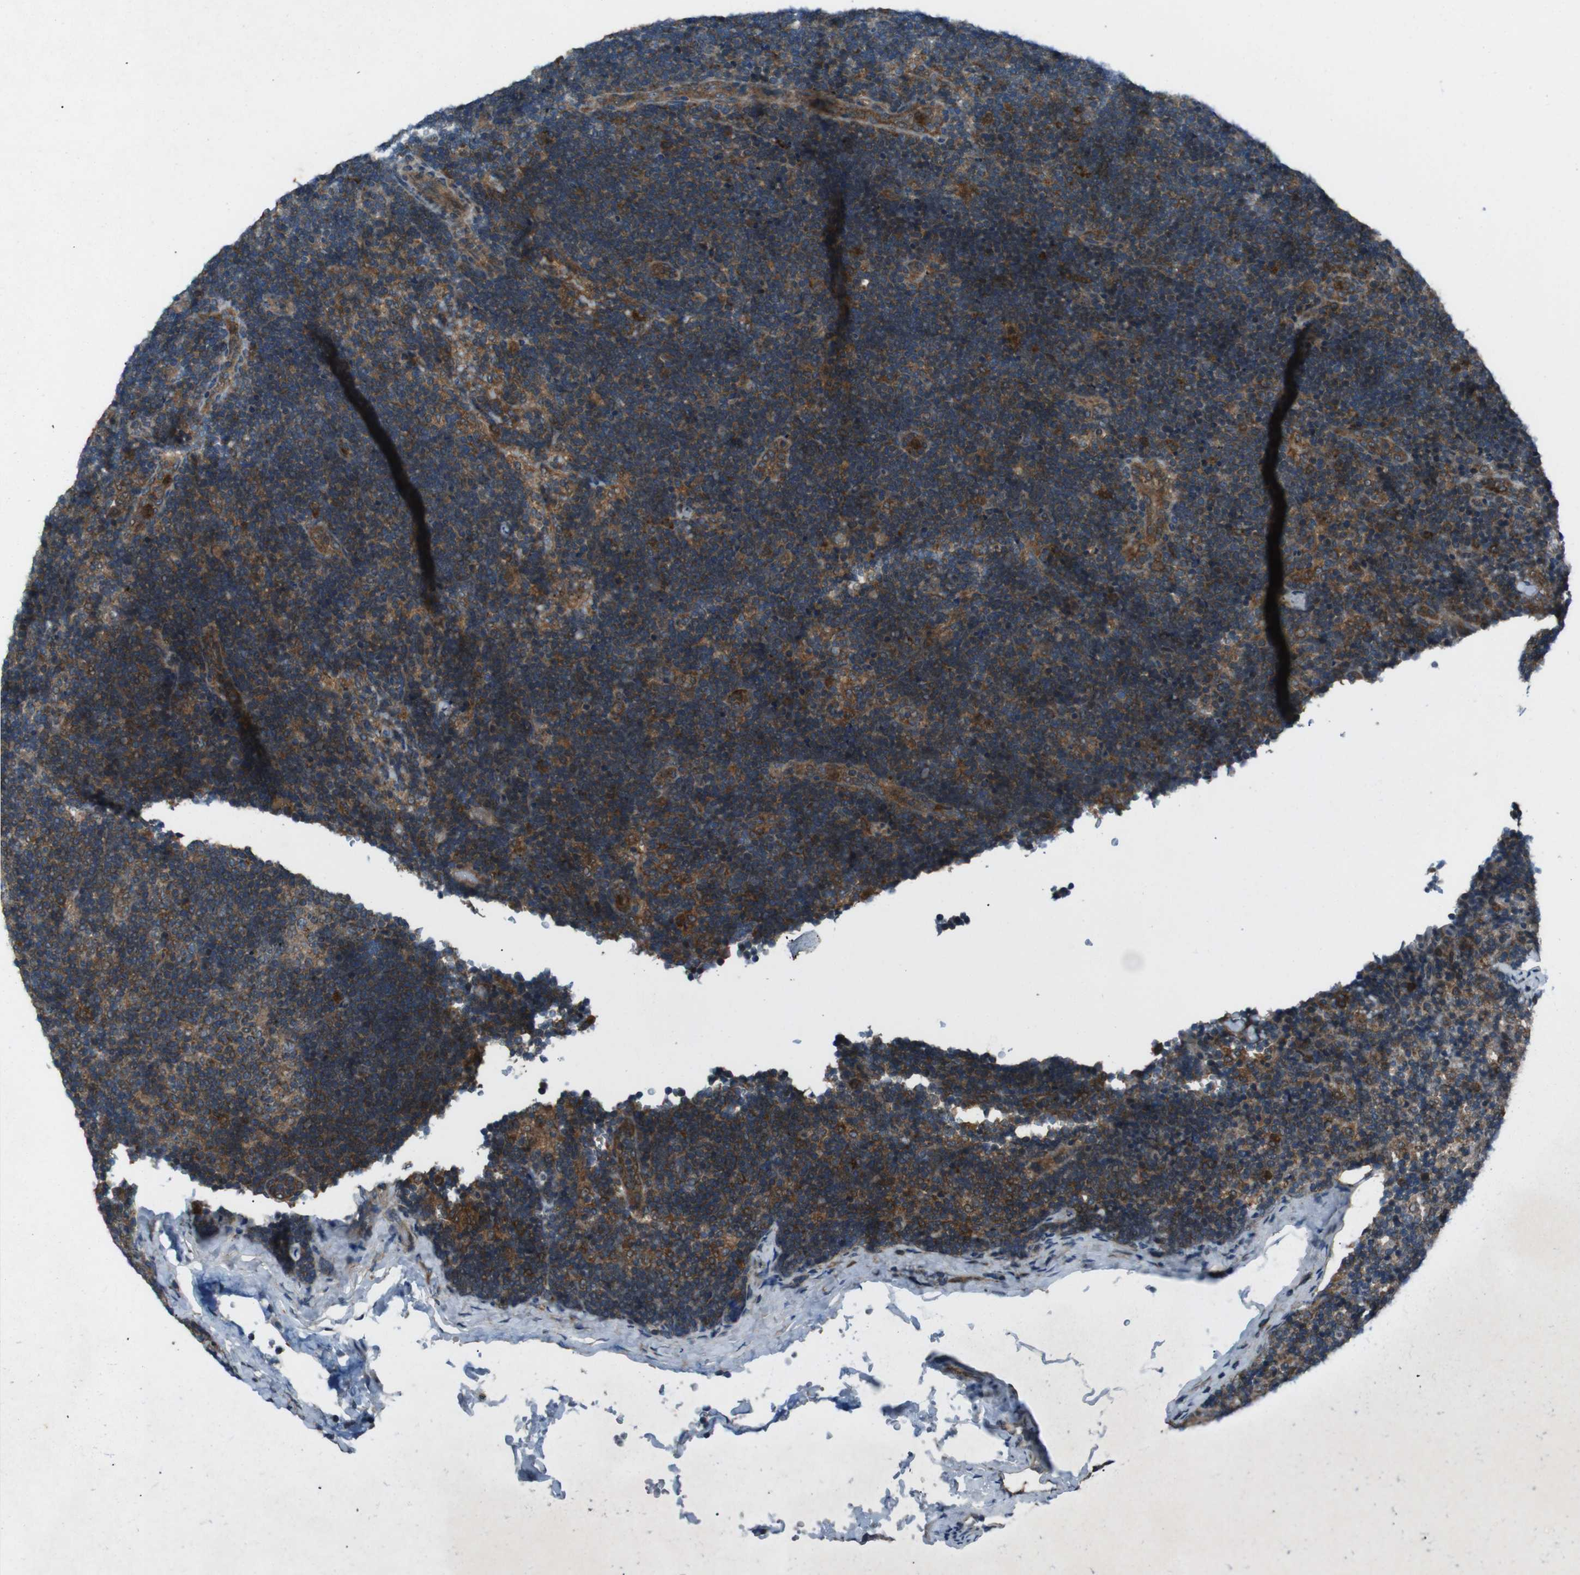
{"staining": {"intensity": "moderate", "quantity": ">75%", "location": "cytoplasmic/membranous"}, "tissue": "lymph node", "cell_type": "Non-germinal center cells", "image_type": "normal", "snomed": [{"axis": "morphology", "description": "Normal tissue, NOS"}, {"axis": "topography", "description": "Lymph node"}], "caption": "DAB (3,3'-diaminobenzidine) immunohistochemical staining of benign lymph node shows moderate cytoplasmic/membranous protein expression in about >75% of non-germinal center cells. Using DAB (3,3'-diaminobenzidine) (brown) and hematoxylin (blue) stains, captured at high magnification using brightfield microscopy.", "gene": "SLC27A4", "patient": {"sex": "female", "age": 14}}